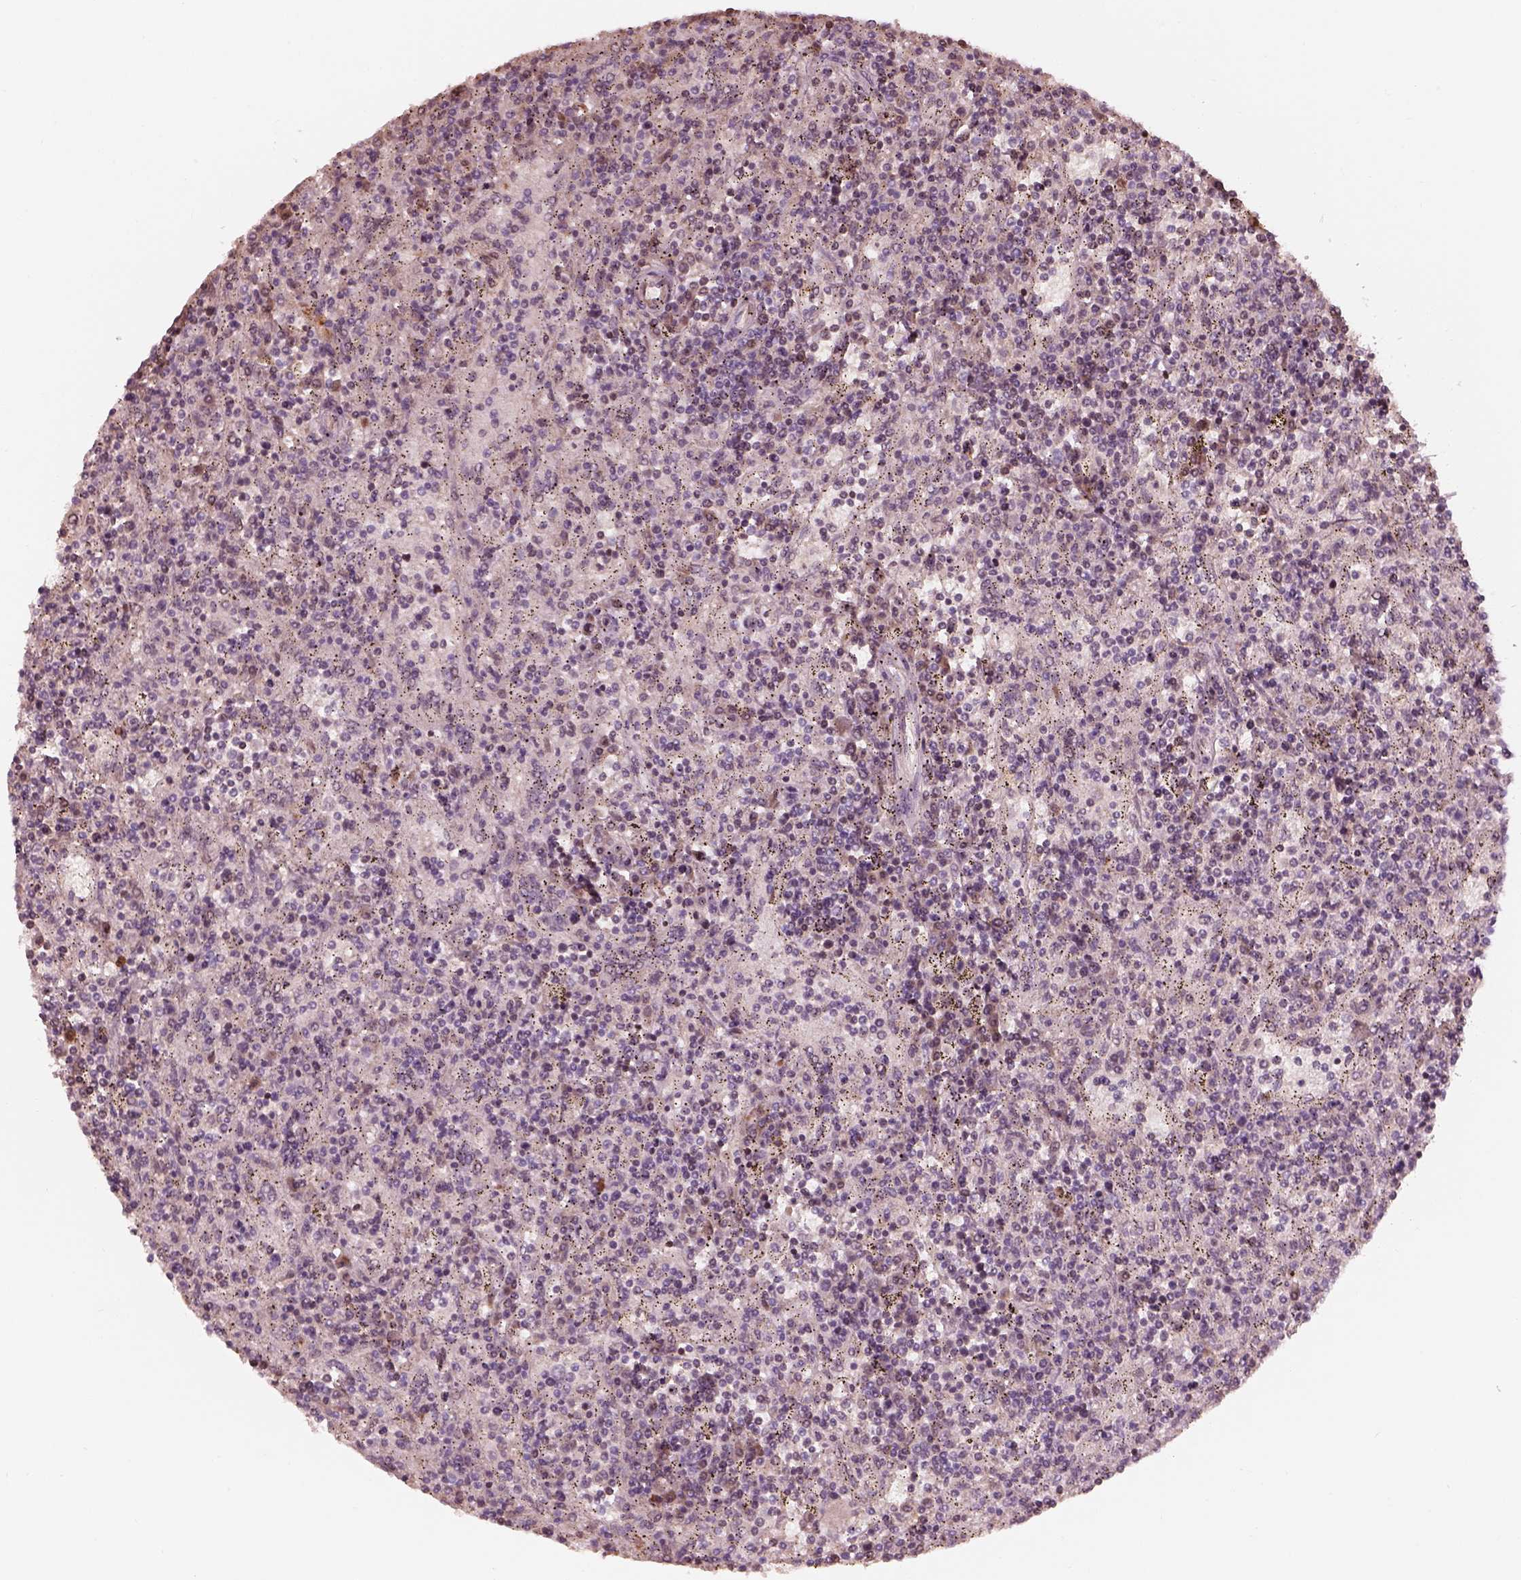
{"staining": {"intensity": "weak", "quantity": "<25%", "location": "cytoplasmic/membranous"}, "tissue": "lymphoma", "cell_type": "Tumor cells", "image_type": "cancer", "snomed": [{"axis": "morphology", "description": "Malignant lymphoma, non-Hodgkin's type, Low grade"}, {"axis": "topography", "description": "Spleen"}], "caption": "Photomicrograph shows no protein expression in tumor cells of malignant lymphoma, non-Hodgkin's type (low-grade) tissue.", "gene": "ANKLE1", "patient": {"sex": "male", "age": 62}}